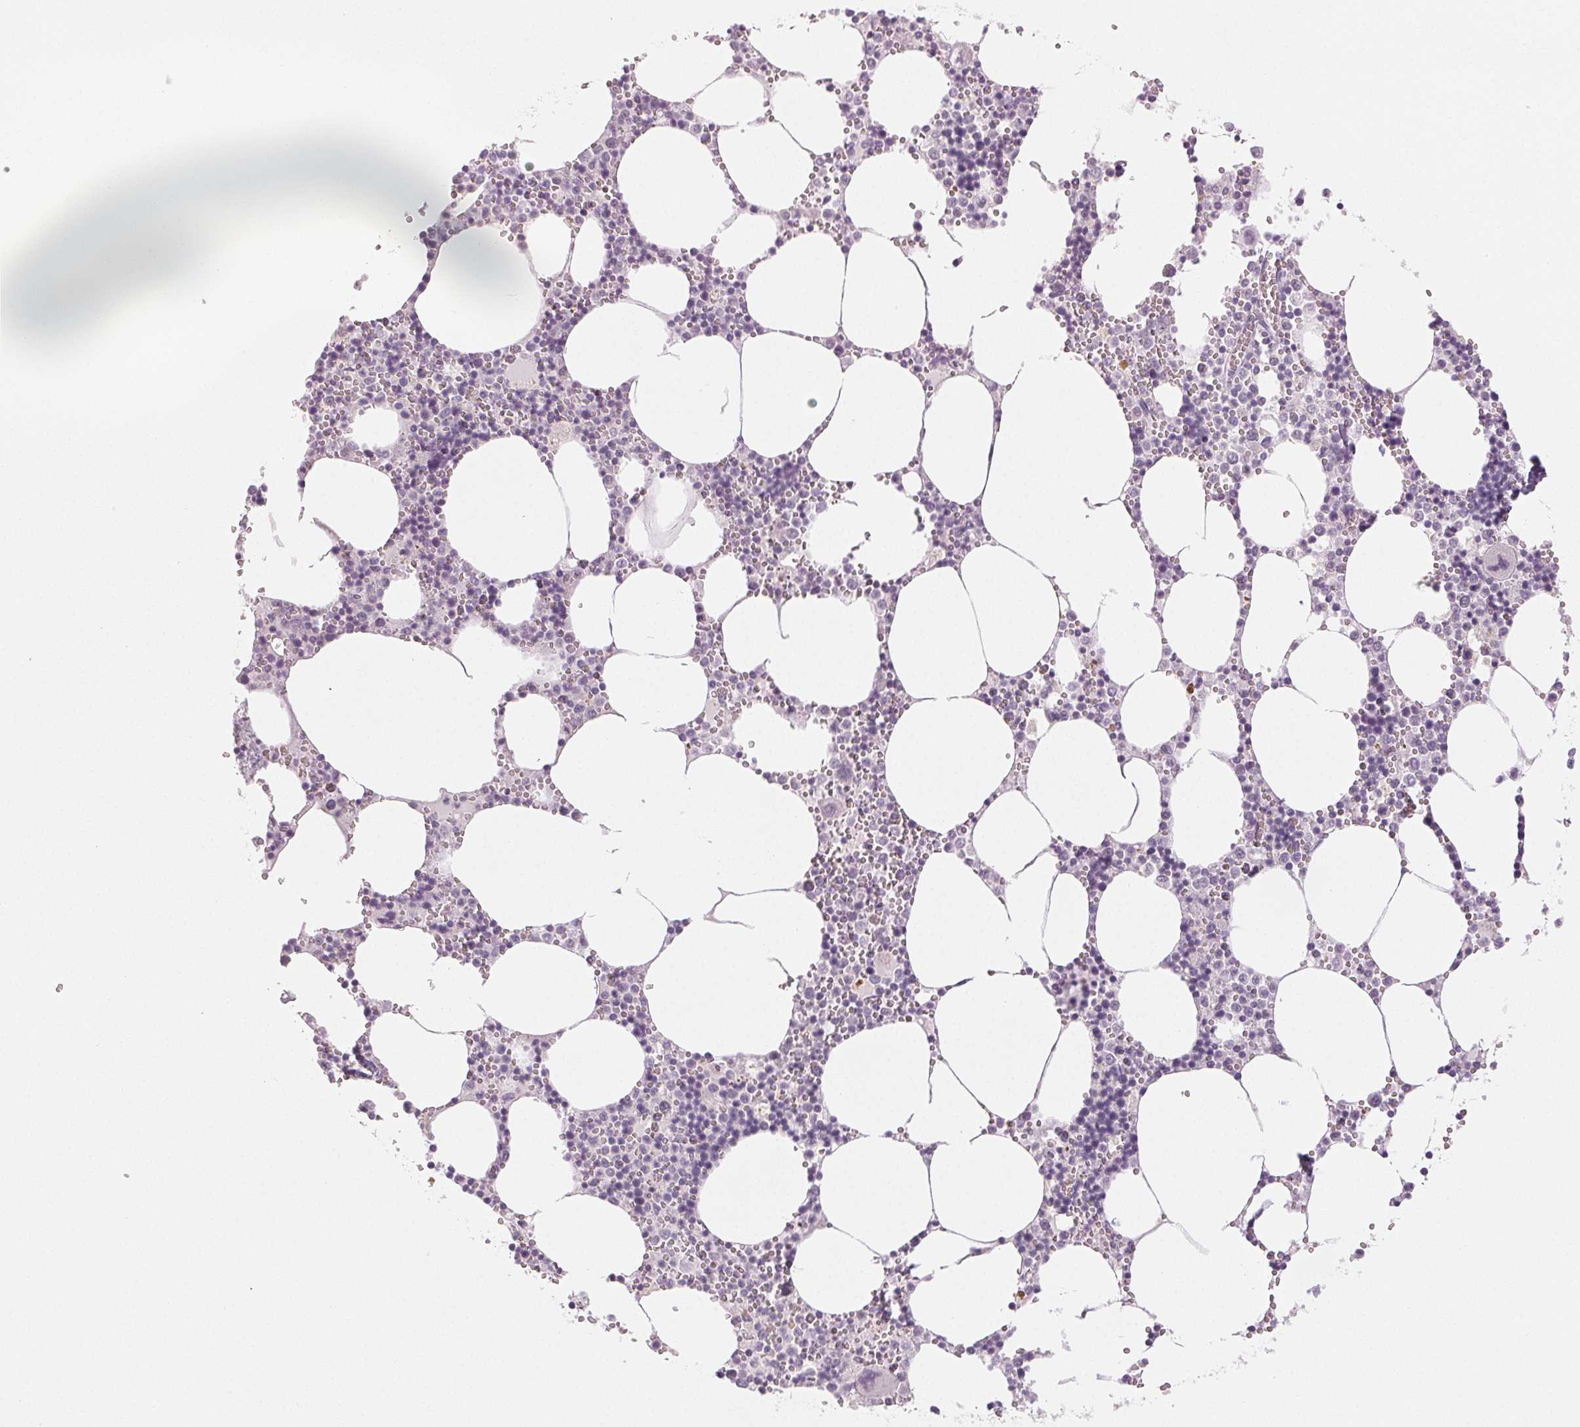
{"staining": {"intensity": "negative", "quantity": "none", "location": "none"}, "tissue": "bone marrow", "cell_type": "Hematopoietic cells", "image_type": "normal", "snomed": [{"axis": "morphology", "description": "Normal tissue, NOS"}, {"axis": "topography", "description": "Bone marrow"}], "caption": "Protein analysis of unremarkable bone marrow shows no significant expression in hematopoietic cells. (DAB (3,3'-diaminobenzidine) immunohistochemistry (IHC) visualized using brightfield microscopy, high magnification).", "gene": "EHHADH", "patient": {"sex": "male", "age": 54}}